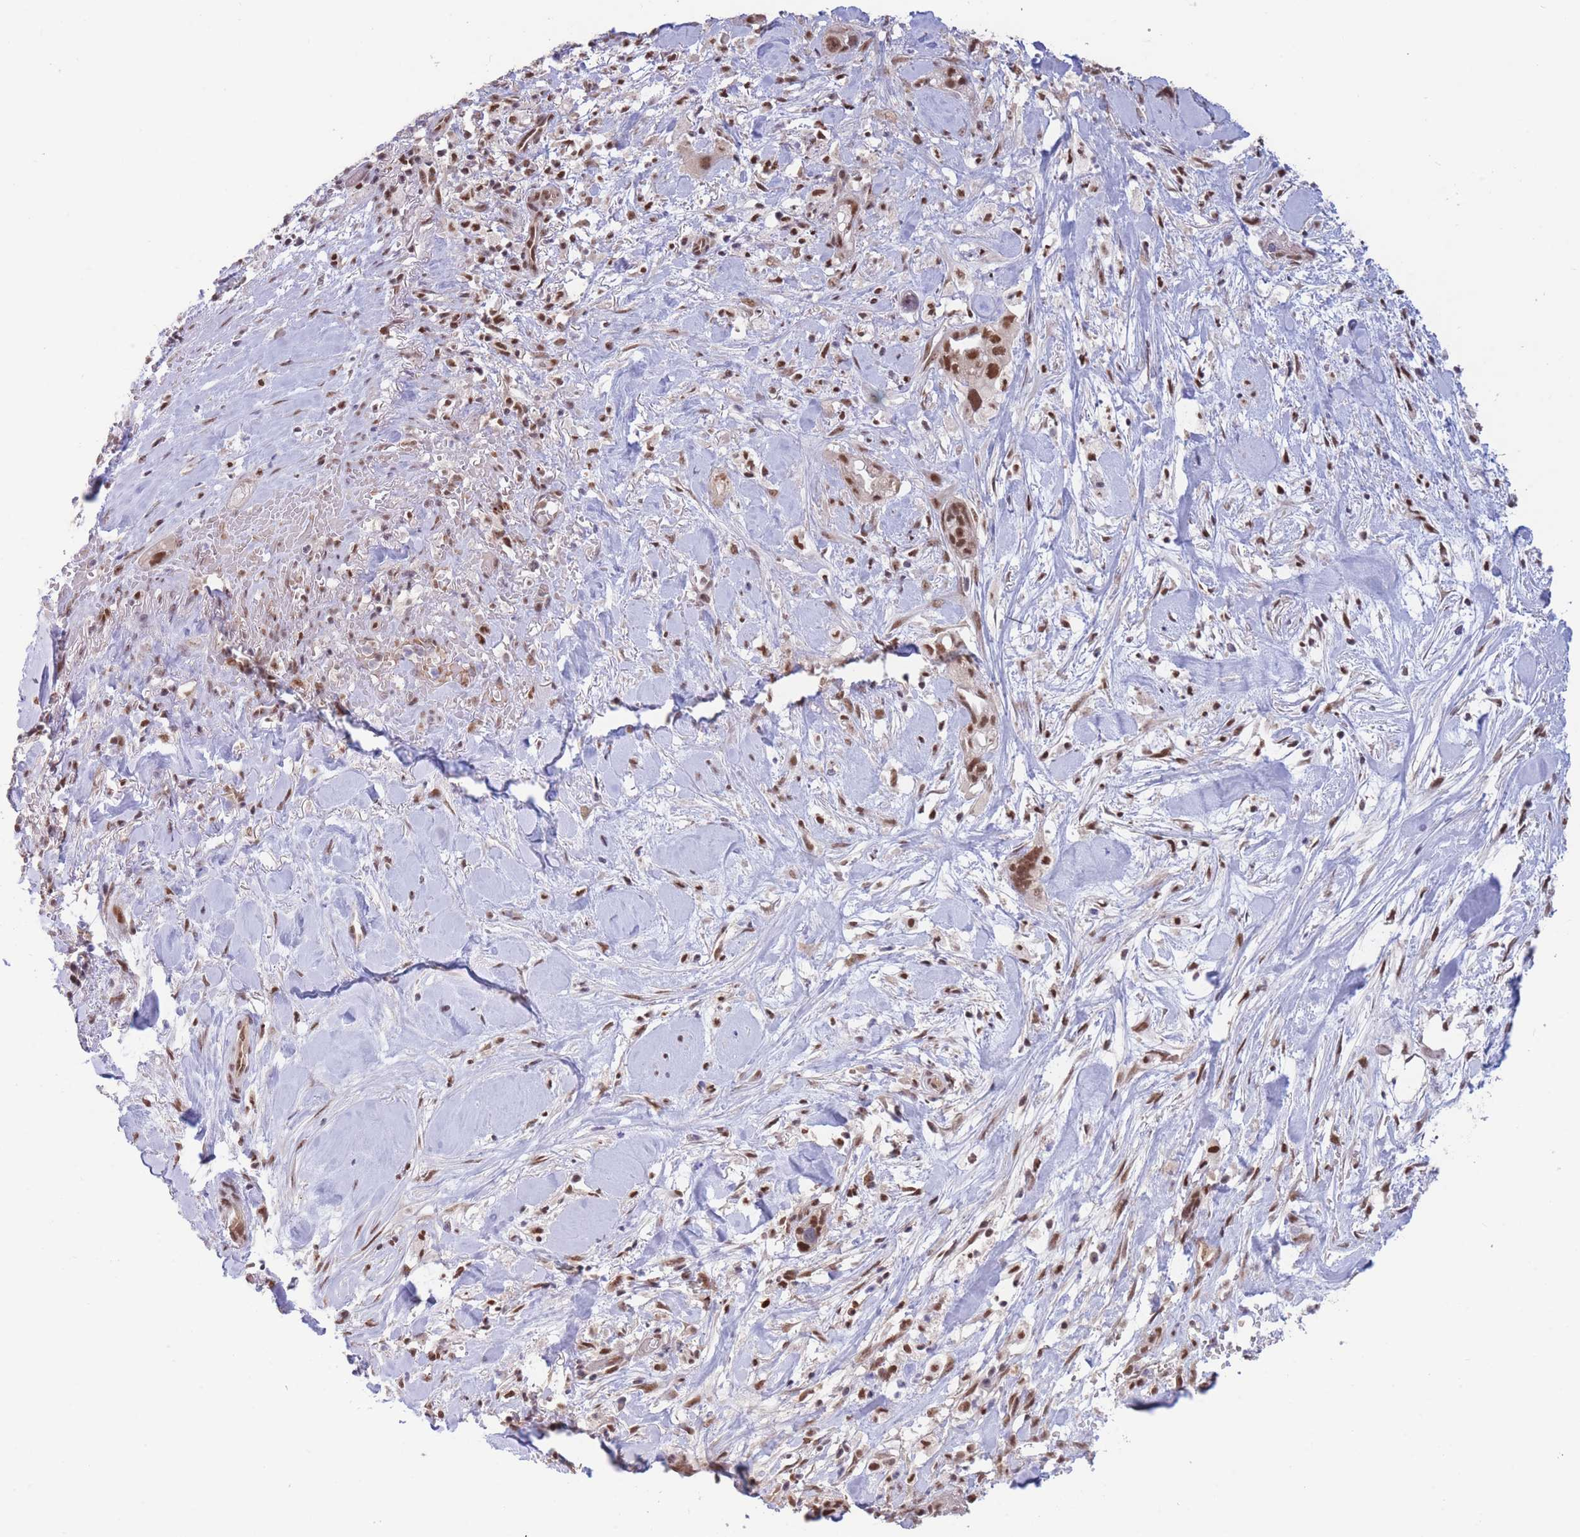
{"staining": {"intensity": "strong", "quantity": ">75%", "location": "nuclear"}, "tissue": "pancreatic cancer", "cell_type": "Tumor cells", "image_type": "cancer", "snomed": [{"axis": "morphology", "description": "Adenocarcinoma, NOS"}, {"axis": "topography", "description": "Pancreas"}], "caption": "Tumor cells show strong nuclear expression in about >75% of cells in pancreatic cancer. Immunohistochemistry (ihc) stains the protein in brown and the nuclei are stained blue.", "gene": "SMAD9", "patient": {"sex": "male", "age": 44}}